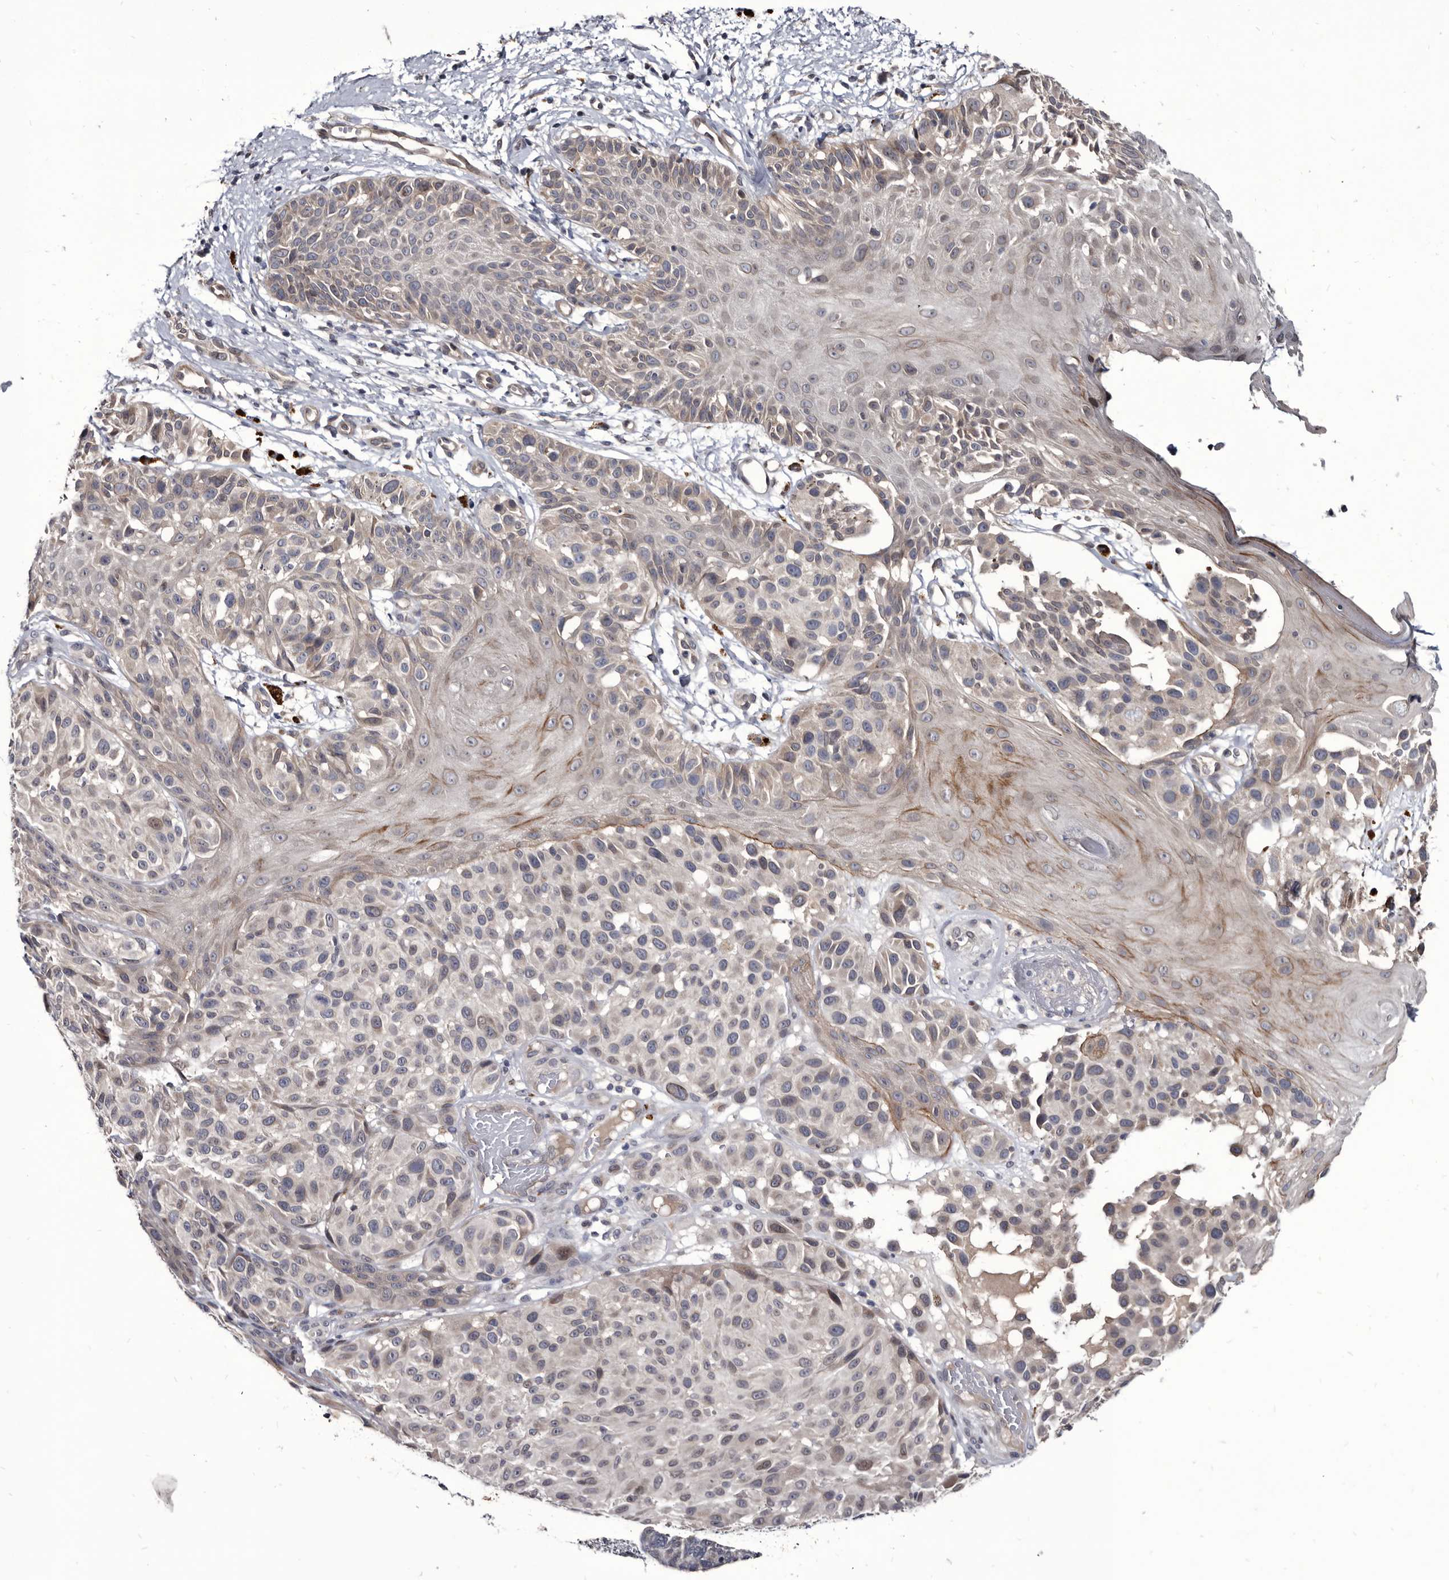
{"staining": {"intensity": "negative", "quantity": "none", "location": "none"}, "tissue": "melanoma", "cell_type": "Tumor cells", "image_type": "cancer", "snomed": [{"axis": "morphology", "description": "Malignant melanoma, NOS"}, {"axis": "topography", "description": "Skin"}], "caption": "The micrograph exhibits no significant staining in tumor cells of melanoma.", "gene": "PROM1", "patient": {"sex": "male", "age": 83}}